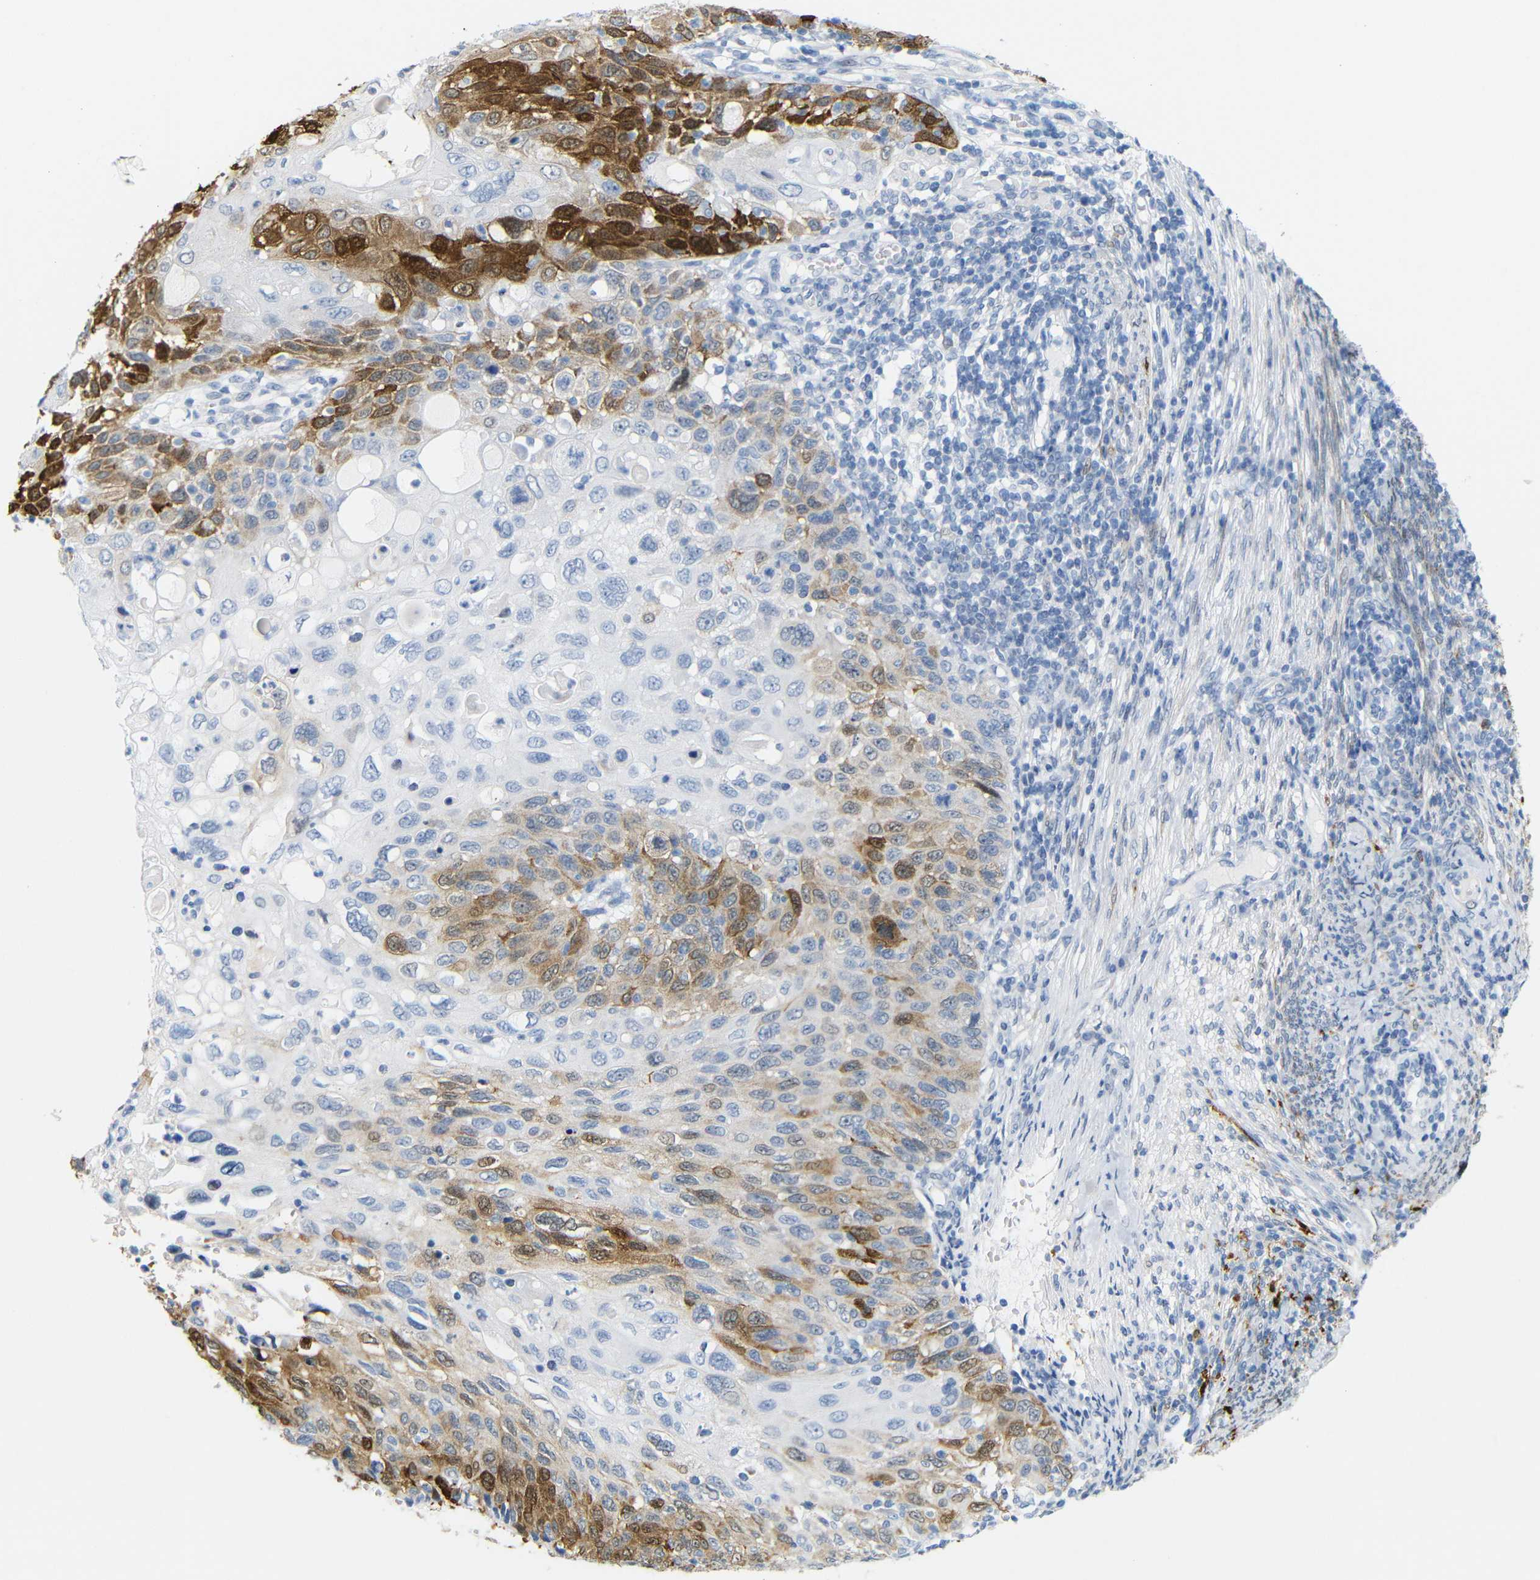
{"staining": {"intensity": "strong", "quantity": "<25%", "location": "cytoplasmic/membranous"}, "tissue": "cervical cancer", "cell_type": "Tumor cells", "image_type": "cancer", "snomed": [{"axis": "morphology", "description": "Squamous cell carcinoma, NOS"}, {"axis": "topography", "description": "Cervix"}], "caption": "A brown stain highlights strong cytoplasmic/membranous positivity of a protein in human cervical squamous cell carcinoma tumor cells.", "gene": "MT1A", "patient": {"sex": "female", "age": 70}}